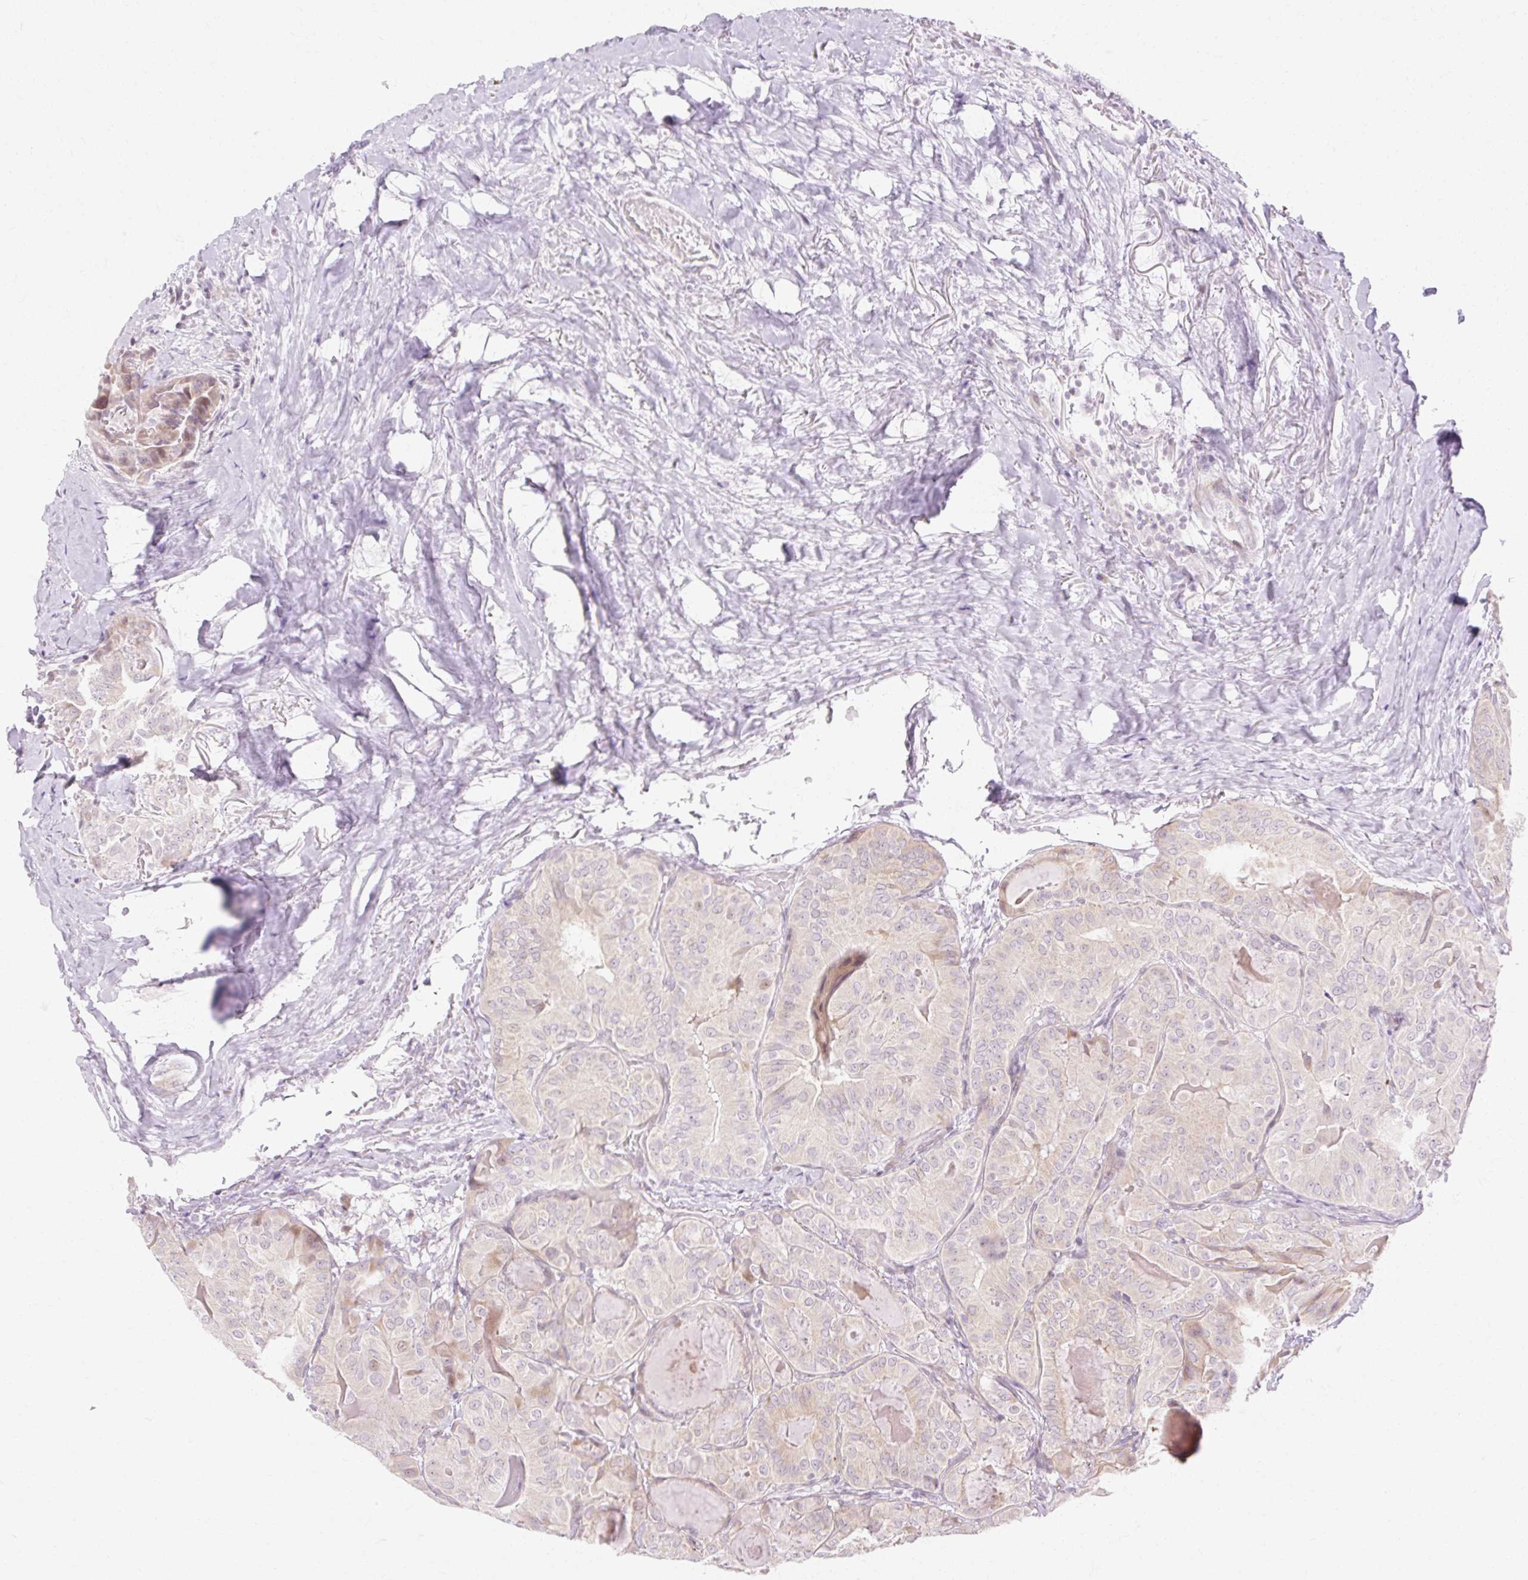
{"staining": {"intensity": "weak", "quantity": "<25%", "location": "cytoplasmic/membranous"}, "tissue": "thyroid cancer", "cell_type": "Tumor cells", "image_type": "cancer", "snomed": [{"axis": "morphology", "description": "Papillary adenocarcinoma, NOS"}, {"axis": "topography", "description": "Thyroid gland"}], "caption": "This photomicrograph is of thyroid cancer (papillary adenocarcinoma) stained with IHC to label a protein in brown with the nuclei are counter-stained blue. There is no positivity in tumor cells.", "gene": "C3orf49", "patient": {"sex": "female", "age": 68}}